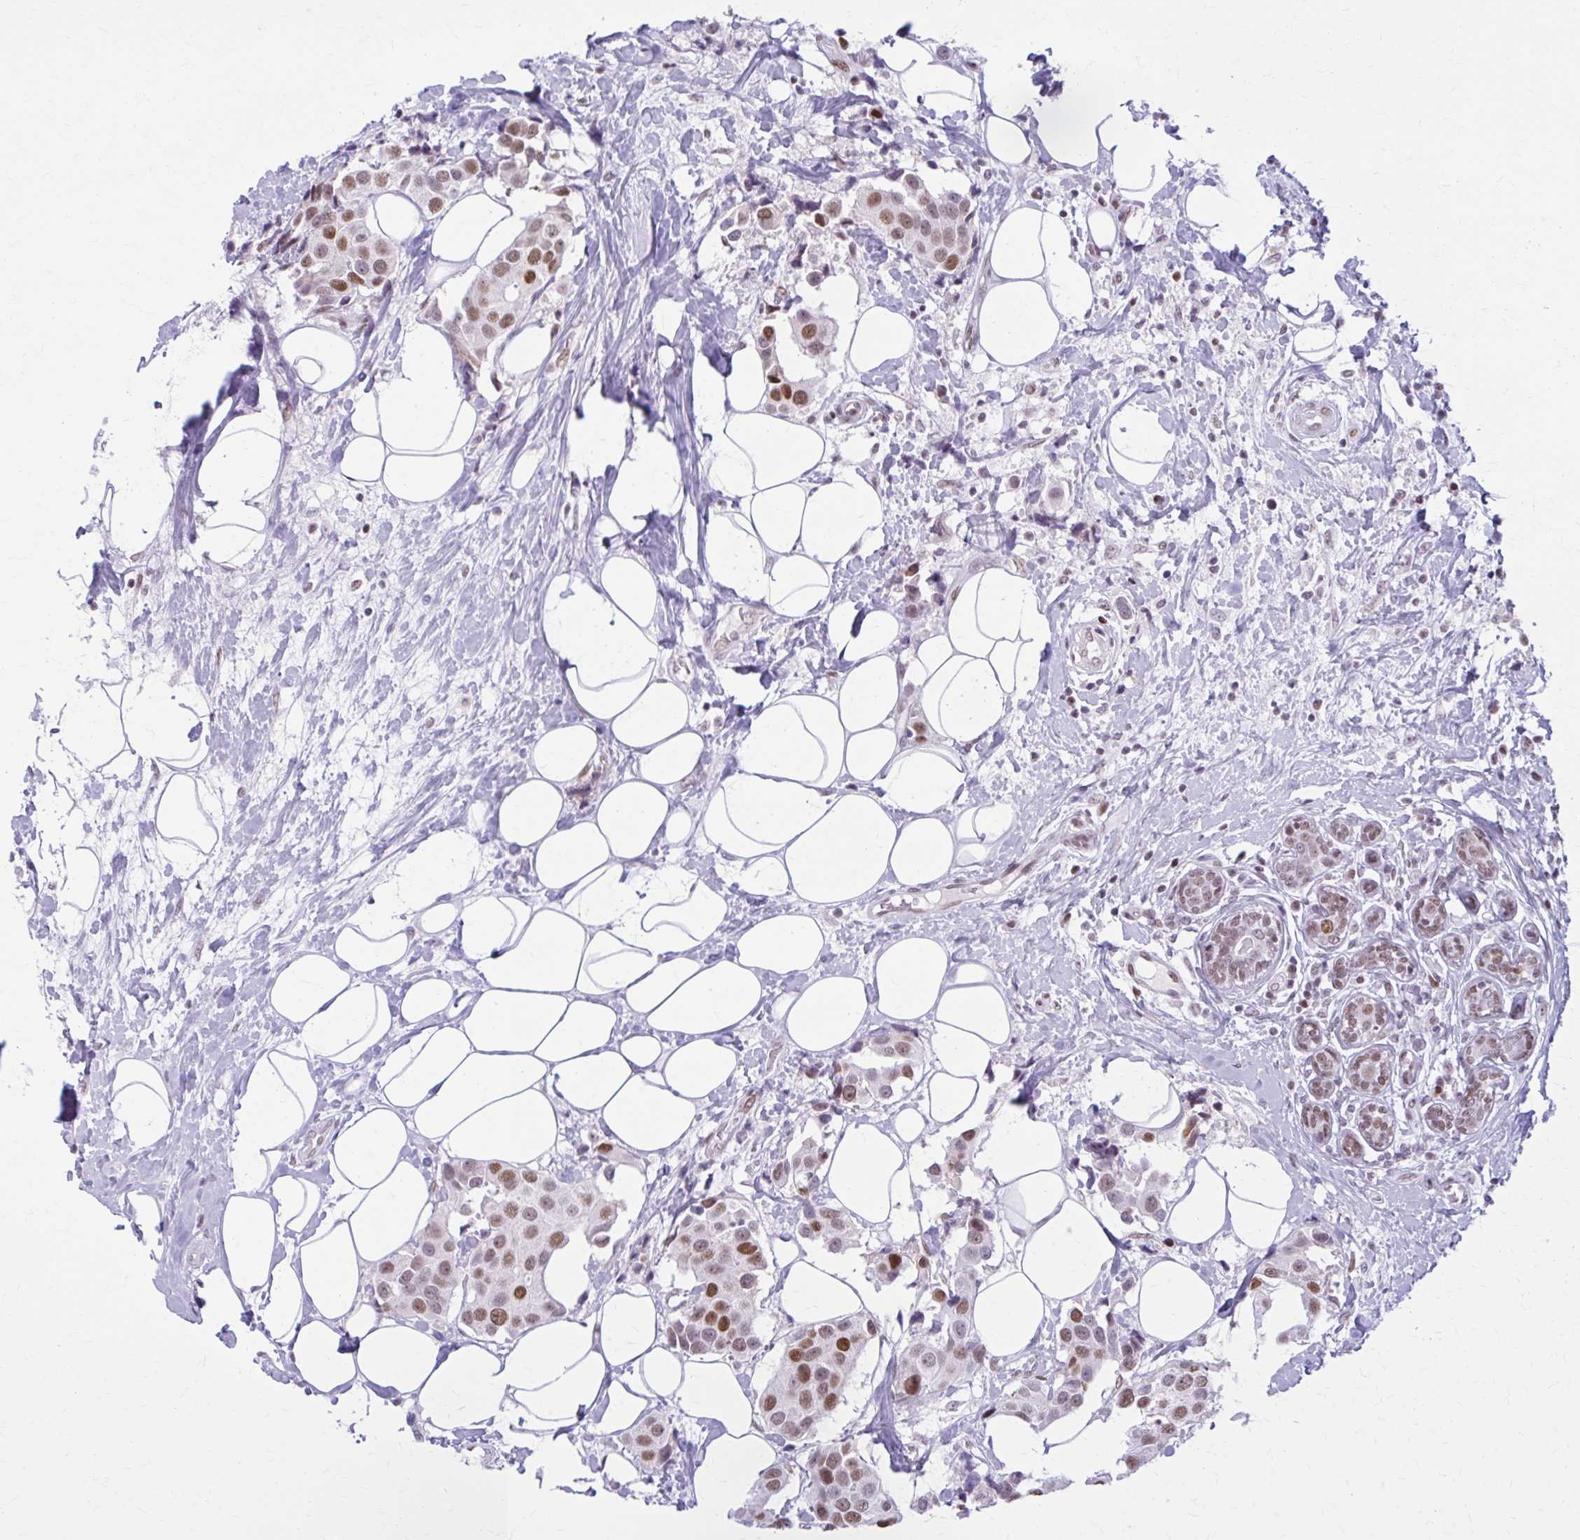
{"staining": {"intensity": "moderate", "quantity": ">75%", "location": "nuclear"}, "tissue": "breast cancer", "cell_type": "Tumor cells", "image_type": "cancer", "snomed": [{"axis": "morphology", "description": "Normal tissue, NOS"}, {"axis": "morphology", "description": "Duct carcinoma"}, {"axis": "topography", "description": "Breast"}], "caption": "Immunohistochemical staining of breast invasive ductal carcinoma demonstrates moderate nuclear protein expression in approximately >75% of tumor cells.", "gene": "PABIR1", "patient": {"sex": "female", "age": 39}}